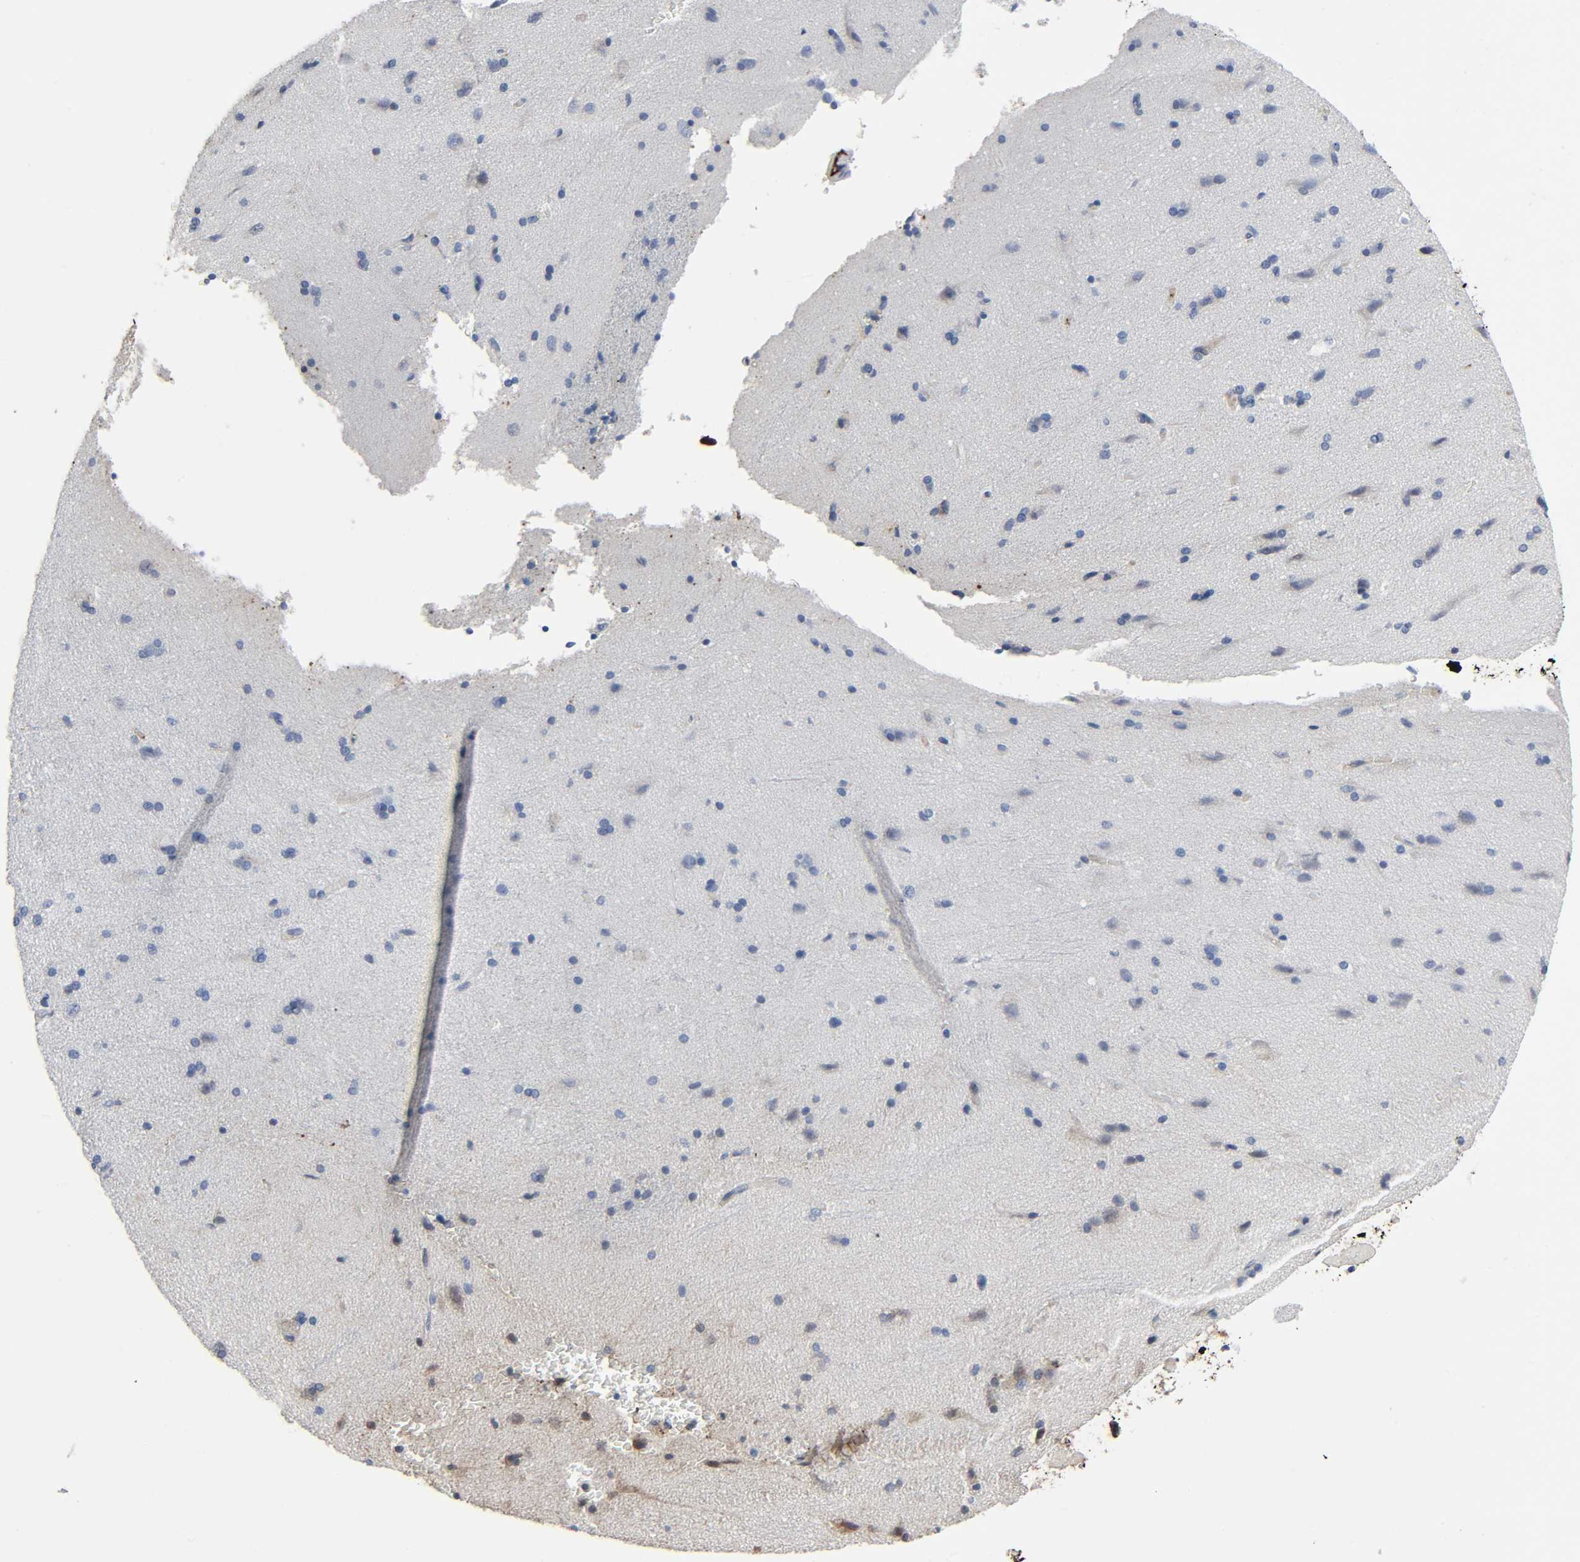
{"staining": {"intensity": "negative", "quantity": "none", "location": "none"}, "tissue": "cerebral cortex", "cell_type": "Endothelial cells", "image_type": "normal", "snomed": [{"axis": "morphology", "description": "Normal tissue, NOS"}, {"axis": "topography", "description": "Cerebral cortex"}], "caption": "This is an immunohistochemistry histopathology image of benign cerebral cortex. There is no positivity in endothelial cells.", "gene": "C3", "patient": {"sex": "male", "age": 62}}